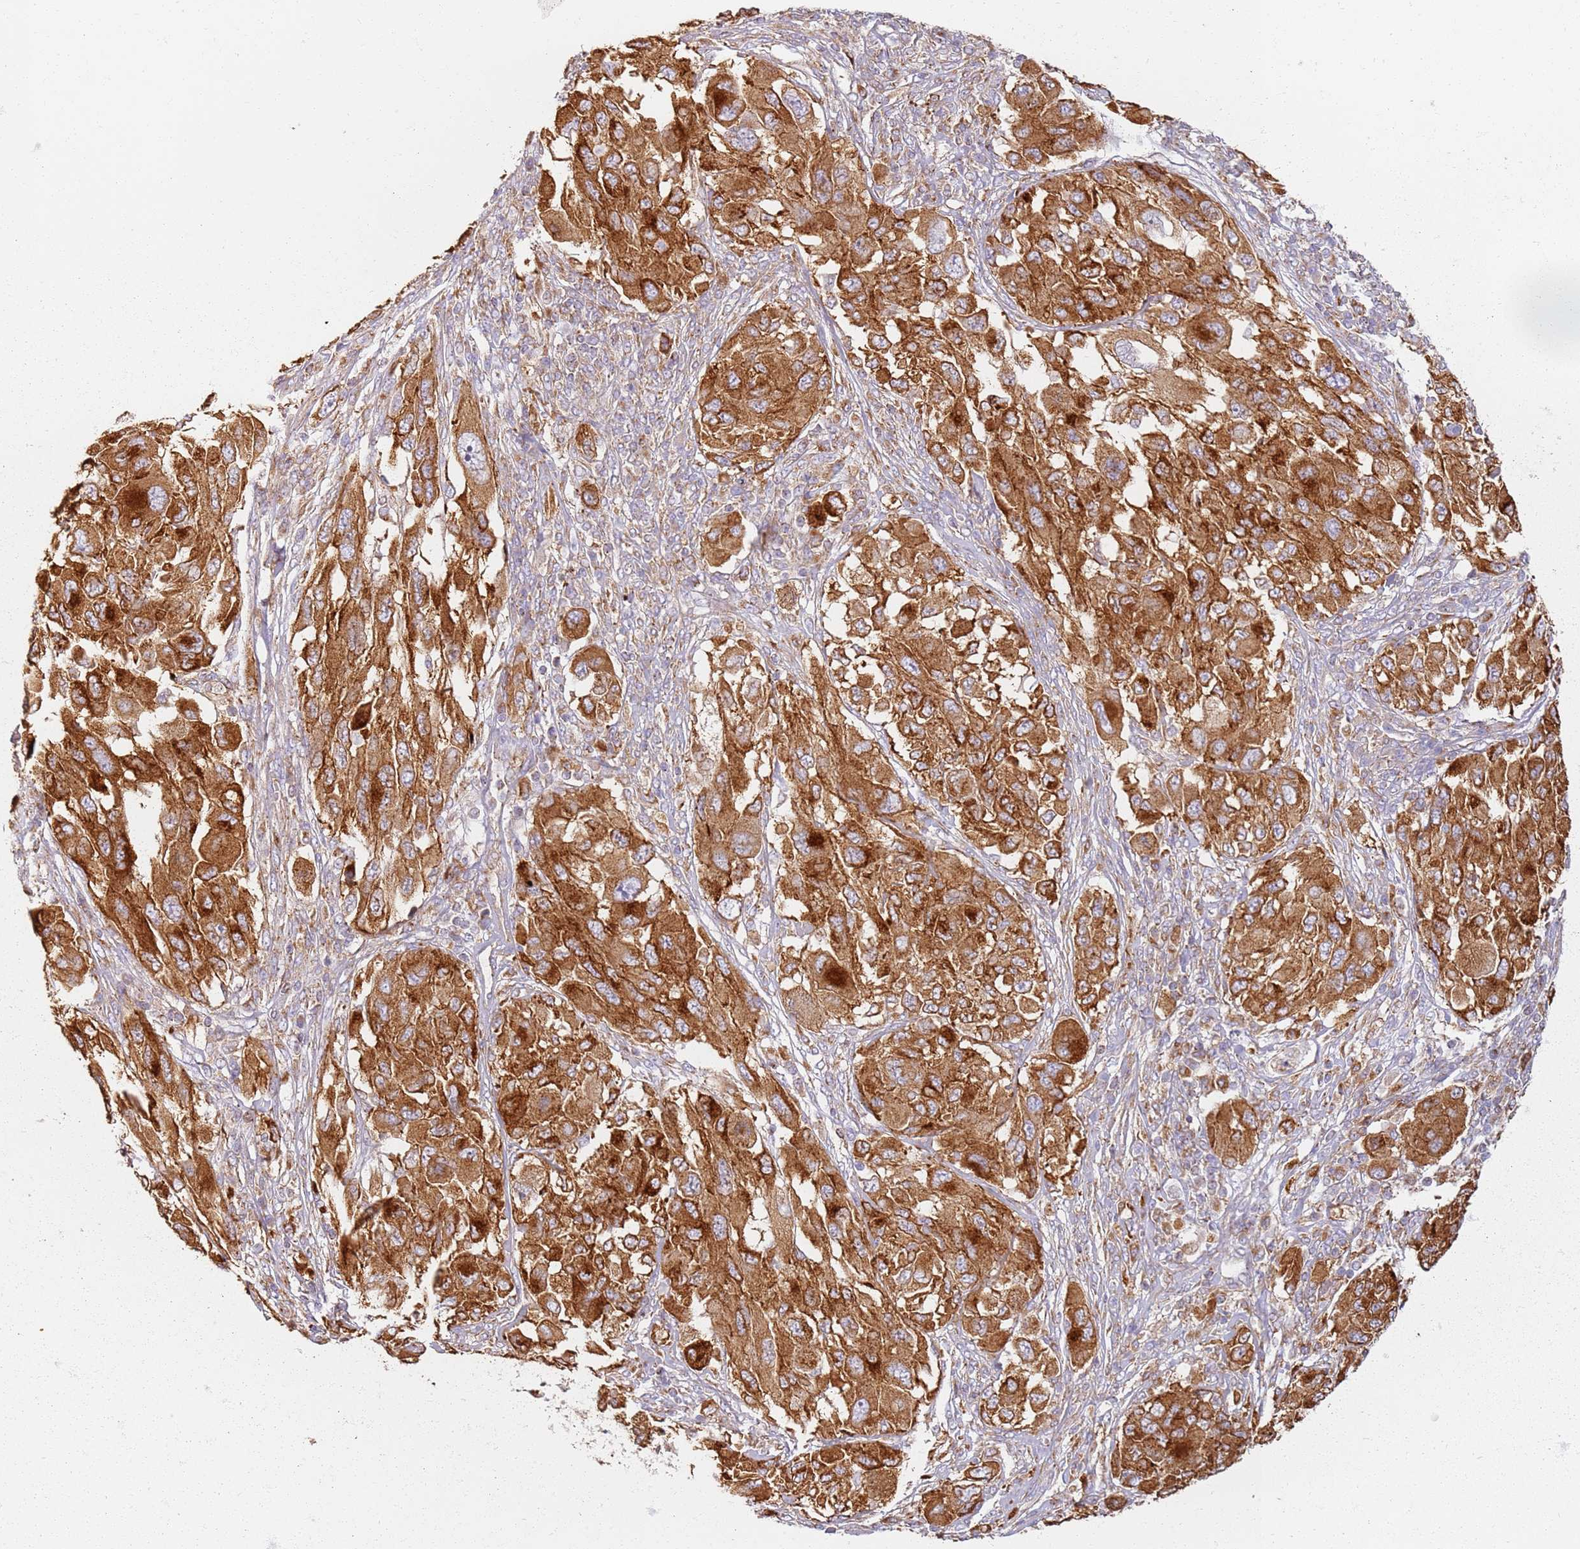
{"staining": {"intensity": "strong", "quantity": ">75%", "location": "cytoplasmic/membranous"}, "tissue": "melanoma", "cell_type": "Tumor cells", "image_type": "cancer", "snomed": [{"axis": "morphology", "description": "Malignant melanoma, NOS"}, {"axis": "topography", "description": "Skin"}], "caption": "Melanoma stained for a protein exhibits strong cytoplasmic/membranous positivity in tumor cells.", "gene": "PROKR2", "patient": {"sex": "female", "age": 91}}